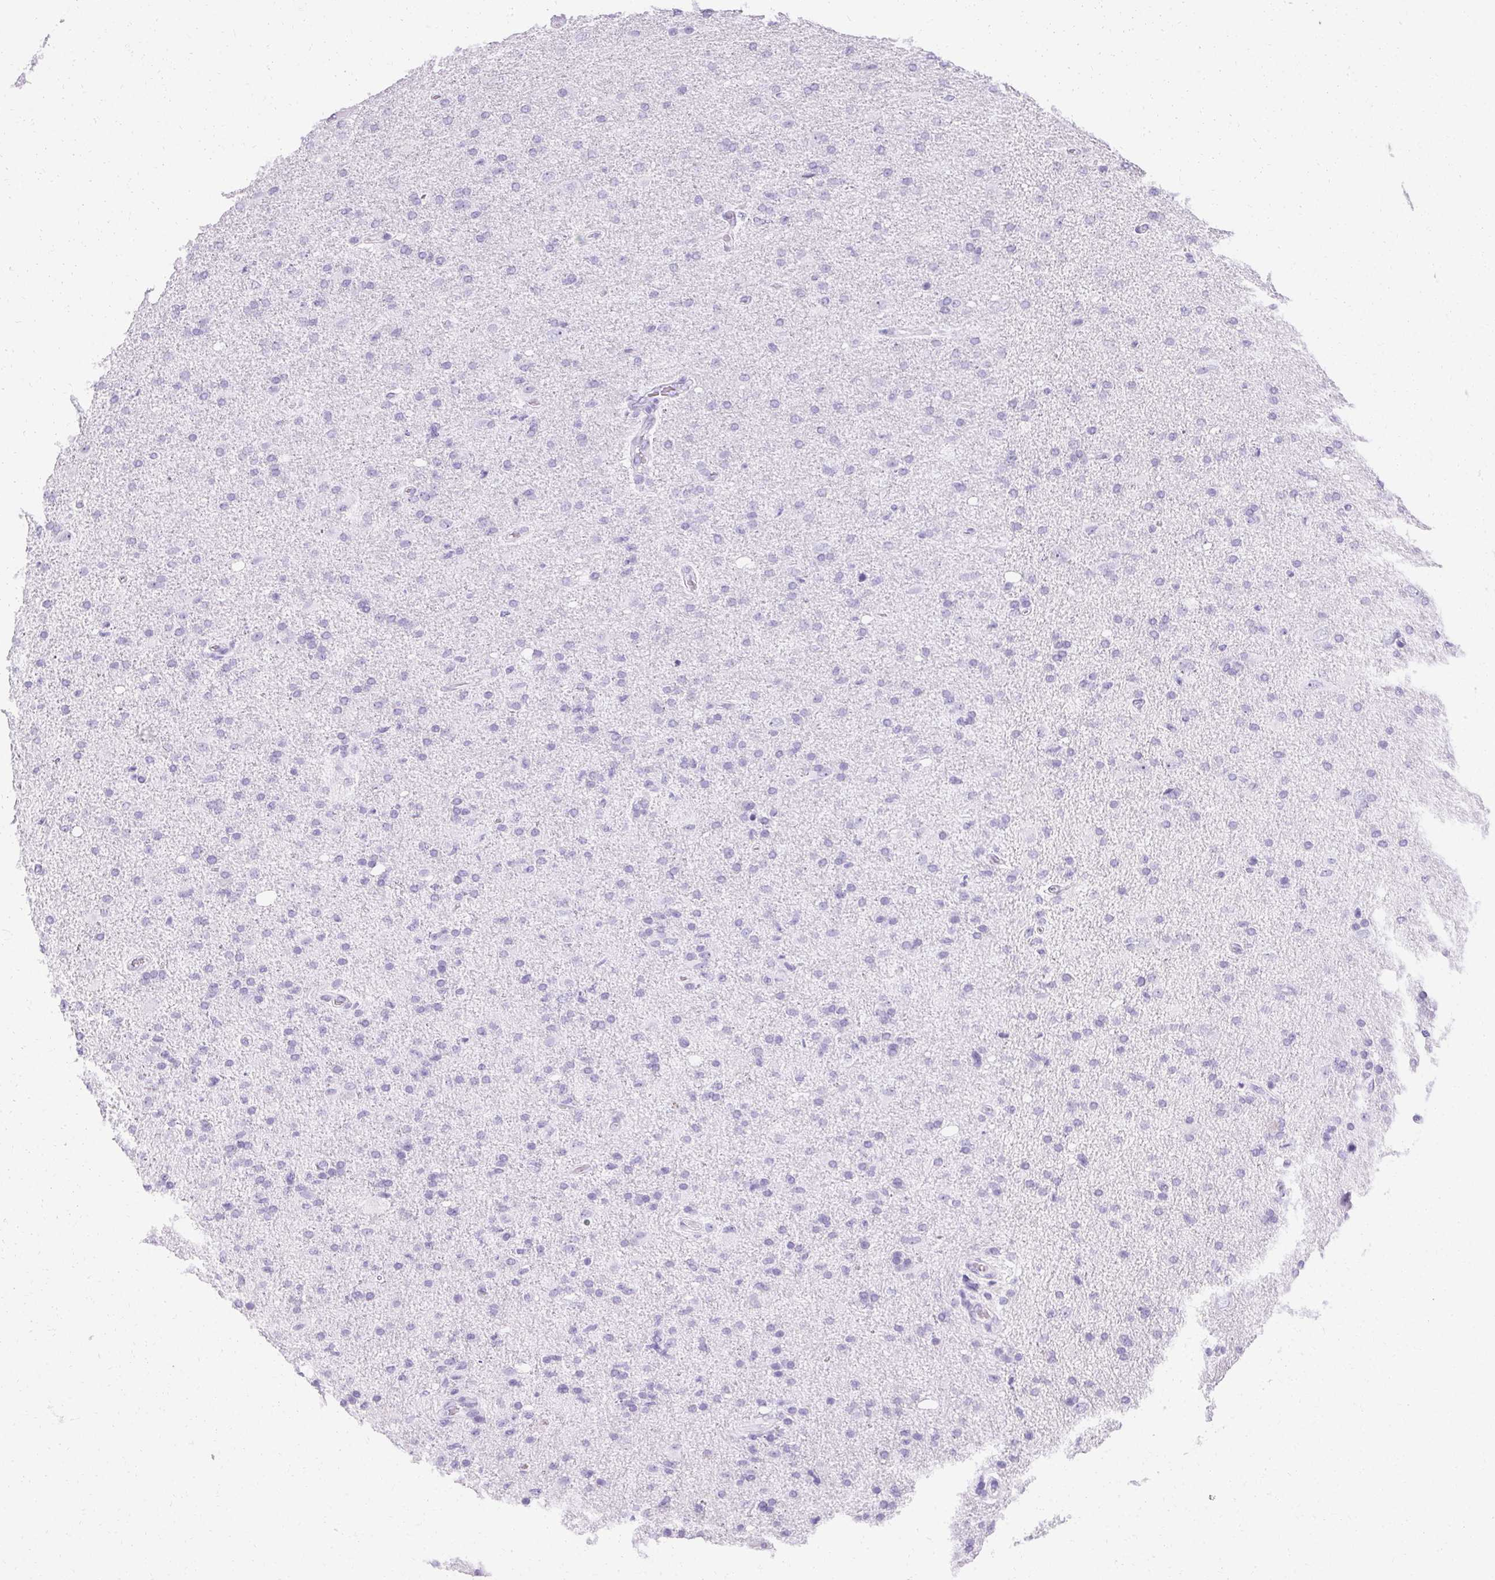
{"staining": {"intensity": "negative", "quantity": "none", "location": "none"}, "tissue": "glioma", "cell_type": "Tumor cells", "image_type": "cancer", "snomed": [{"axis": "morphology", "description": "Glioma, malignant, High grade"}, {"axis": "topography", "description": "Cerebral cortex"}], "caption": "DAB immunohistochemical staining of malignant glioma (high-grade) demonstrates no significant positivity in tumor cells. The staining was performed using DAB to visualize the protein expression in brown, while the nuclei were stained in blue with hematoxylin (Magnification: 20x).", "gene": "ASGR2", "patient": {"sex": "male", "age": 70}}